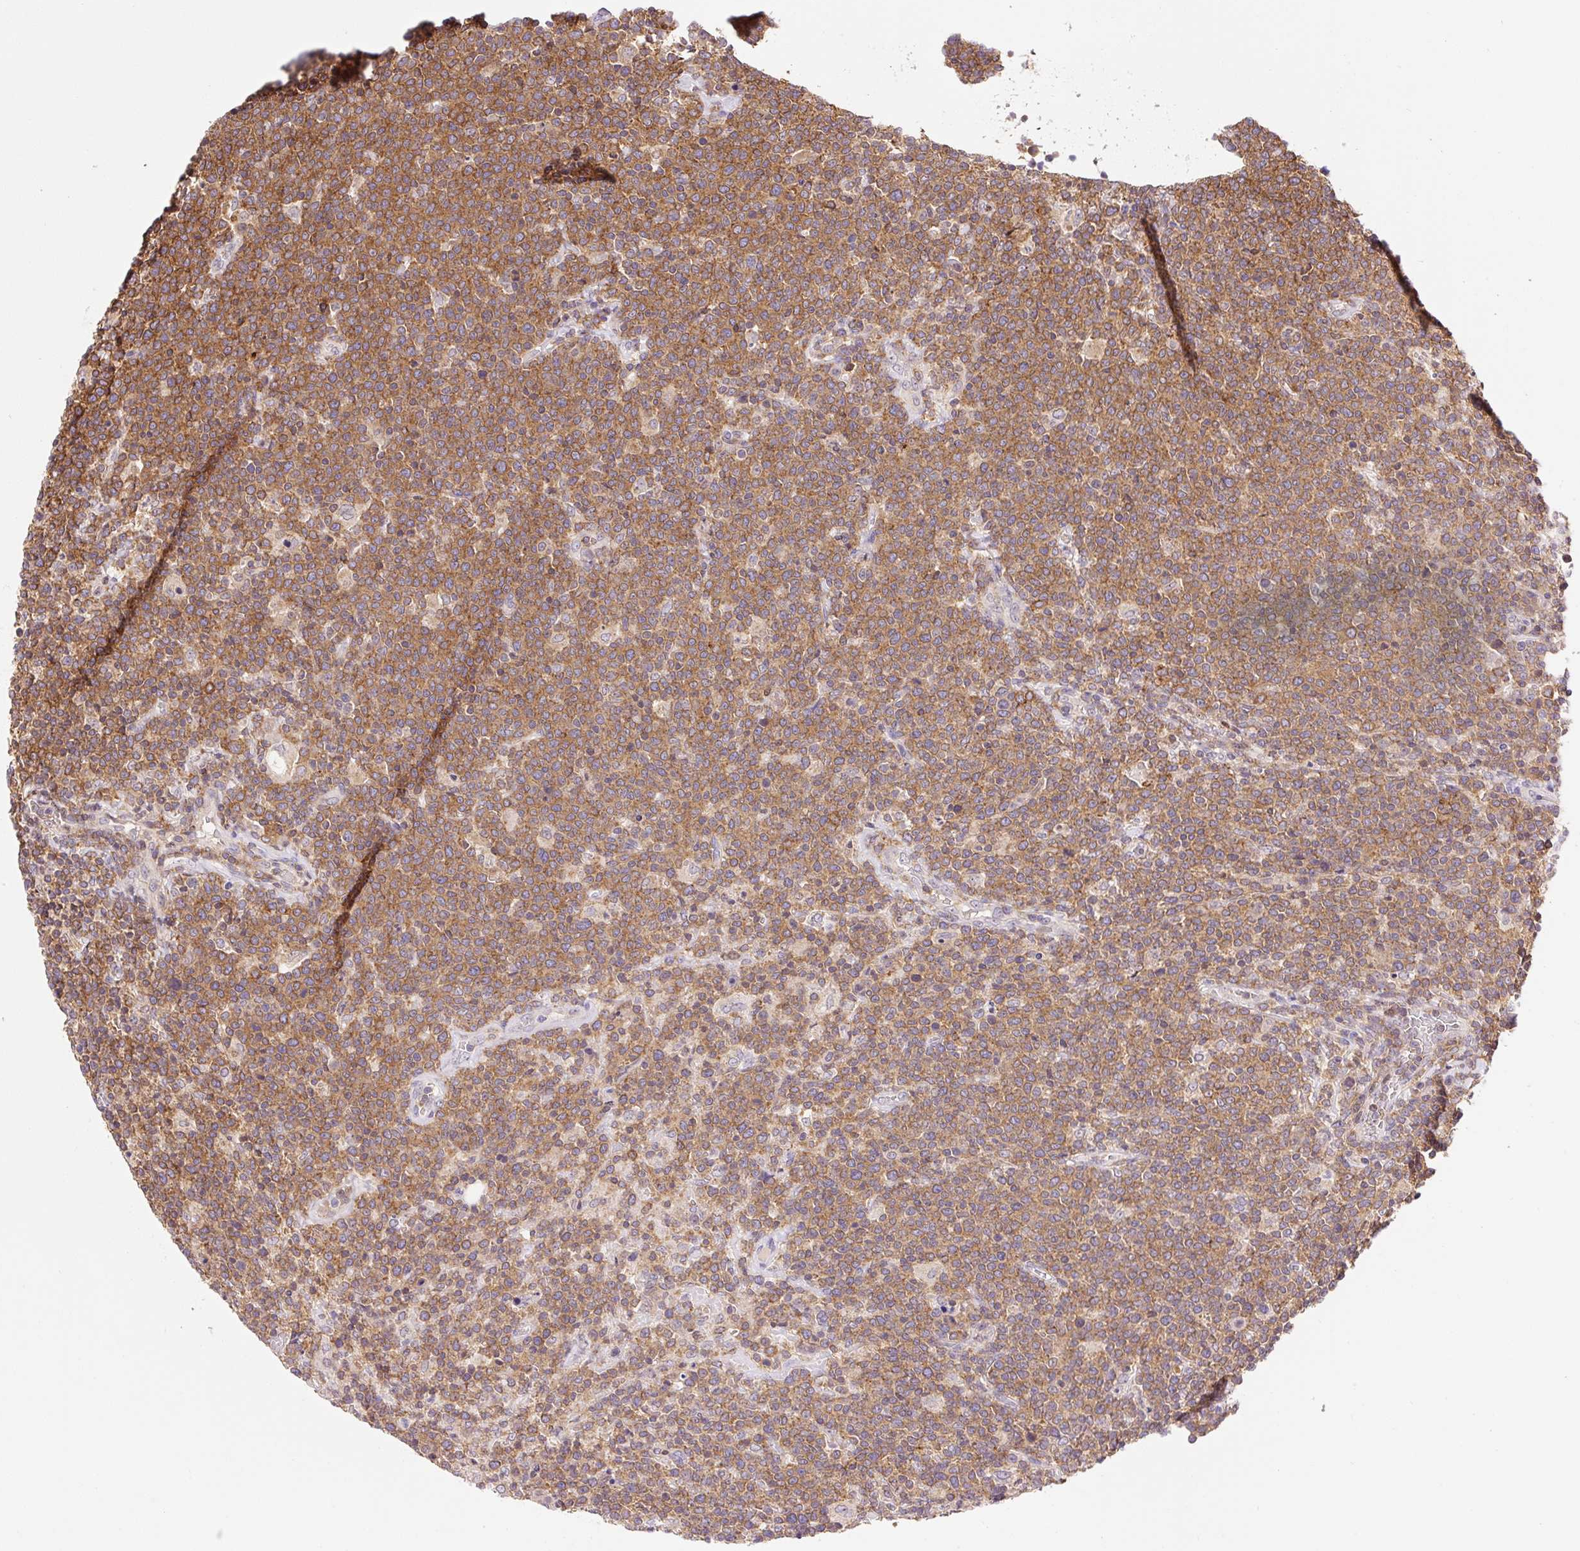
{"staining": {"intensity": "moderate", "quantity": ">75%", "location": "cytoplasmic/membranous"}, "tissue": "lymphoma", "cell_type": "Tumor cells", "image_type": "cancer", "snomed": [{"axis": "morphology", "description": "Malignant lymphoma, non-Hodgkin's type, High grade"}, {"axis": "topography", "description": "Lymph node"}], "caption": "There is medium levels of moderate cytoplasmic/membranous positivity in tumor cells of lymphoma, as demonstrated by immunohistochemical staining (brown color).", "gene": "CARD11", "patient": {"sex": "male", "age": 61}}